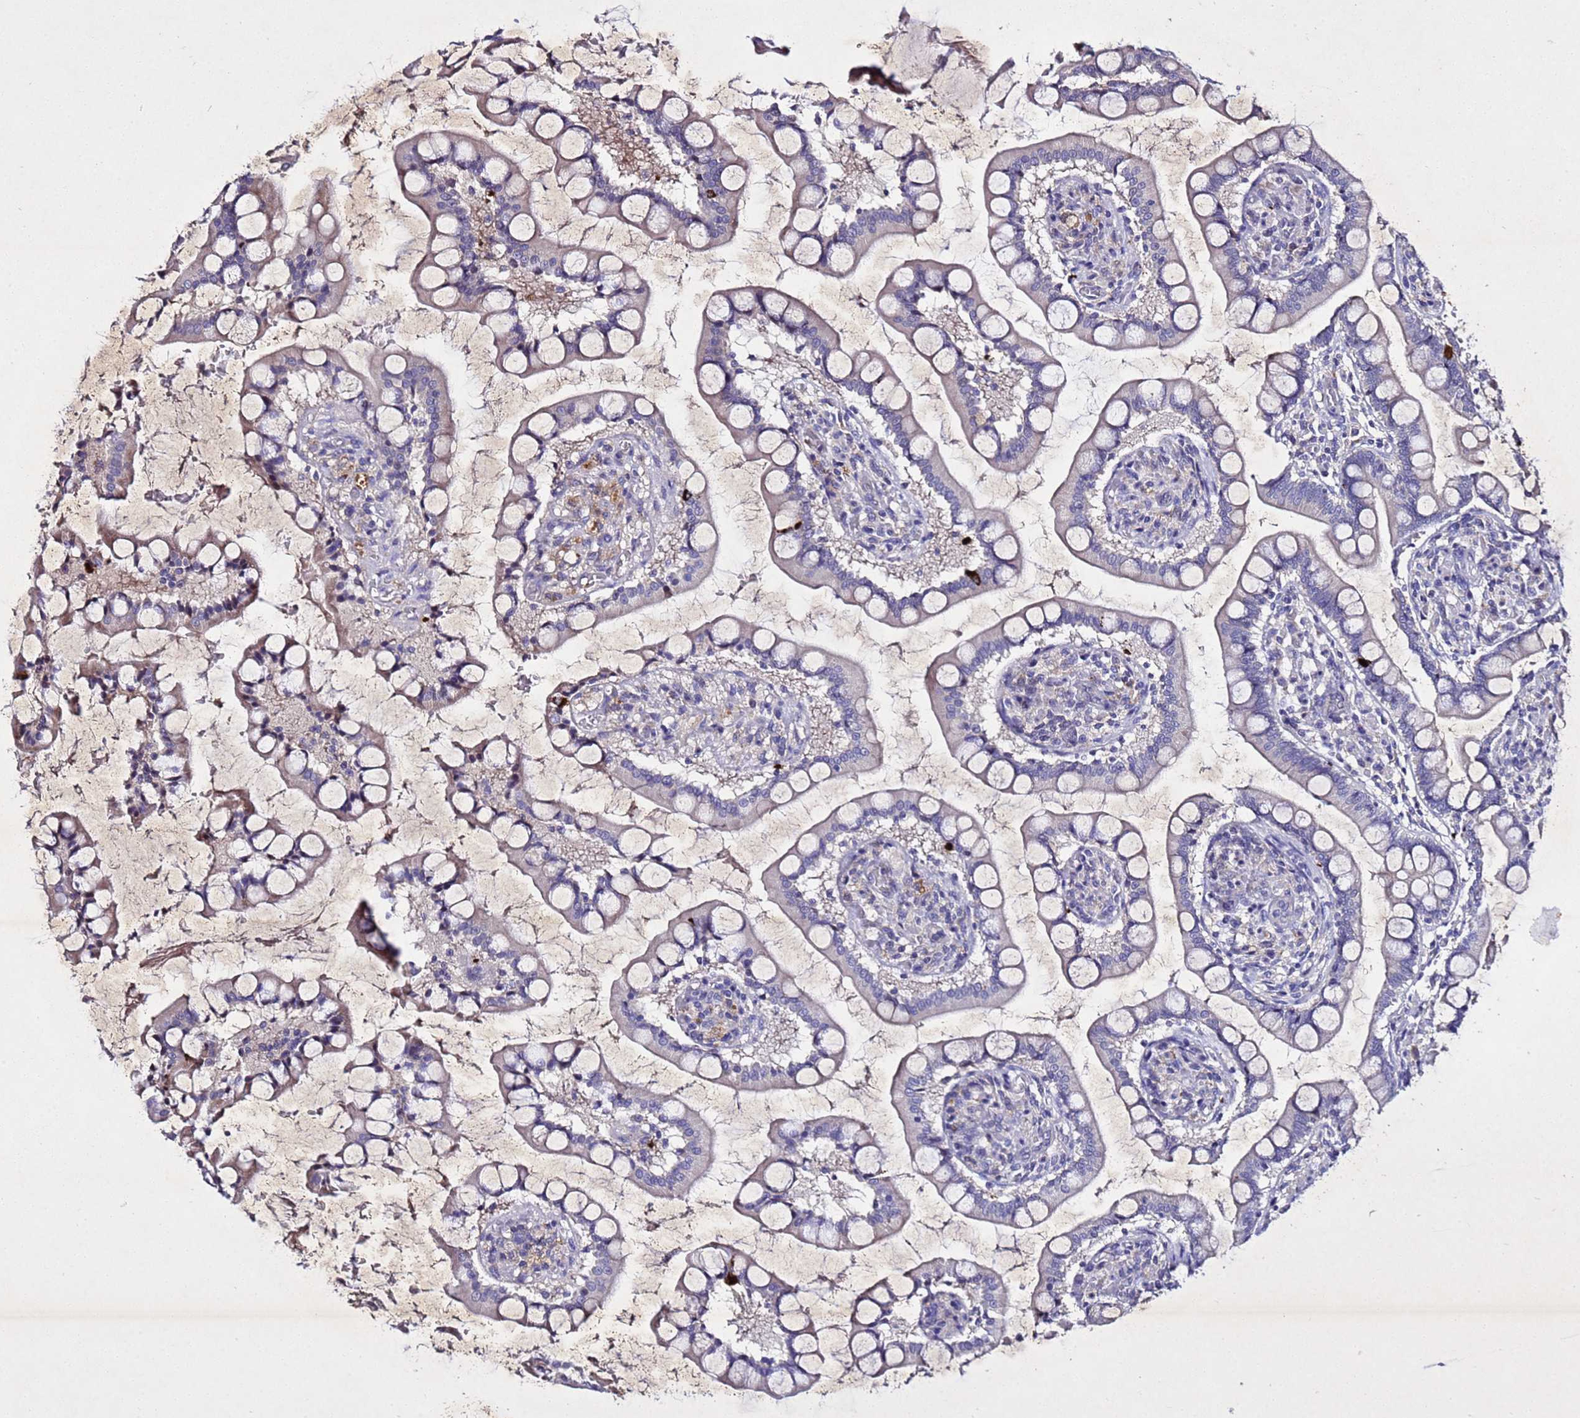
{"staining": {"intensity": "strong", "quantity": "<25%", "location": "cytoplasmic/membranous"}, "tissue": "small intestine", "cell_type": "Glandular cells", "image_type": "normal", "snomed": [{"axis": "morphology", "description": "Normal tissue, NOS"}, {"axis": "topography", "description": "Small intestine"}], "caption": "Brown immunohistochemical staining in unremarkable small intestine shows strong cytoplasmic/membranous staining in about <25% of glandular cells. The staining is performed using DAB brown chromogen to label protein expression. The nuclei are counter-stained blue using hematoxylin.", "gene": "SV2B", "patient": {"sex": "male", "age": 52}}